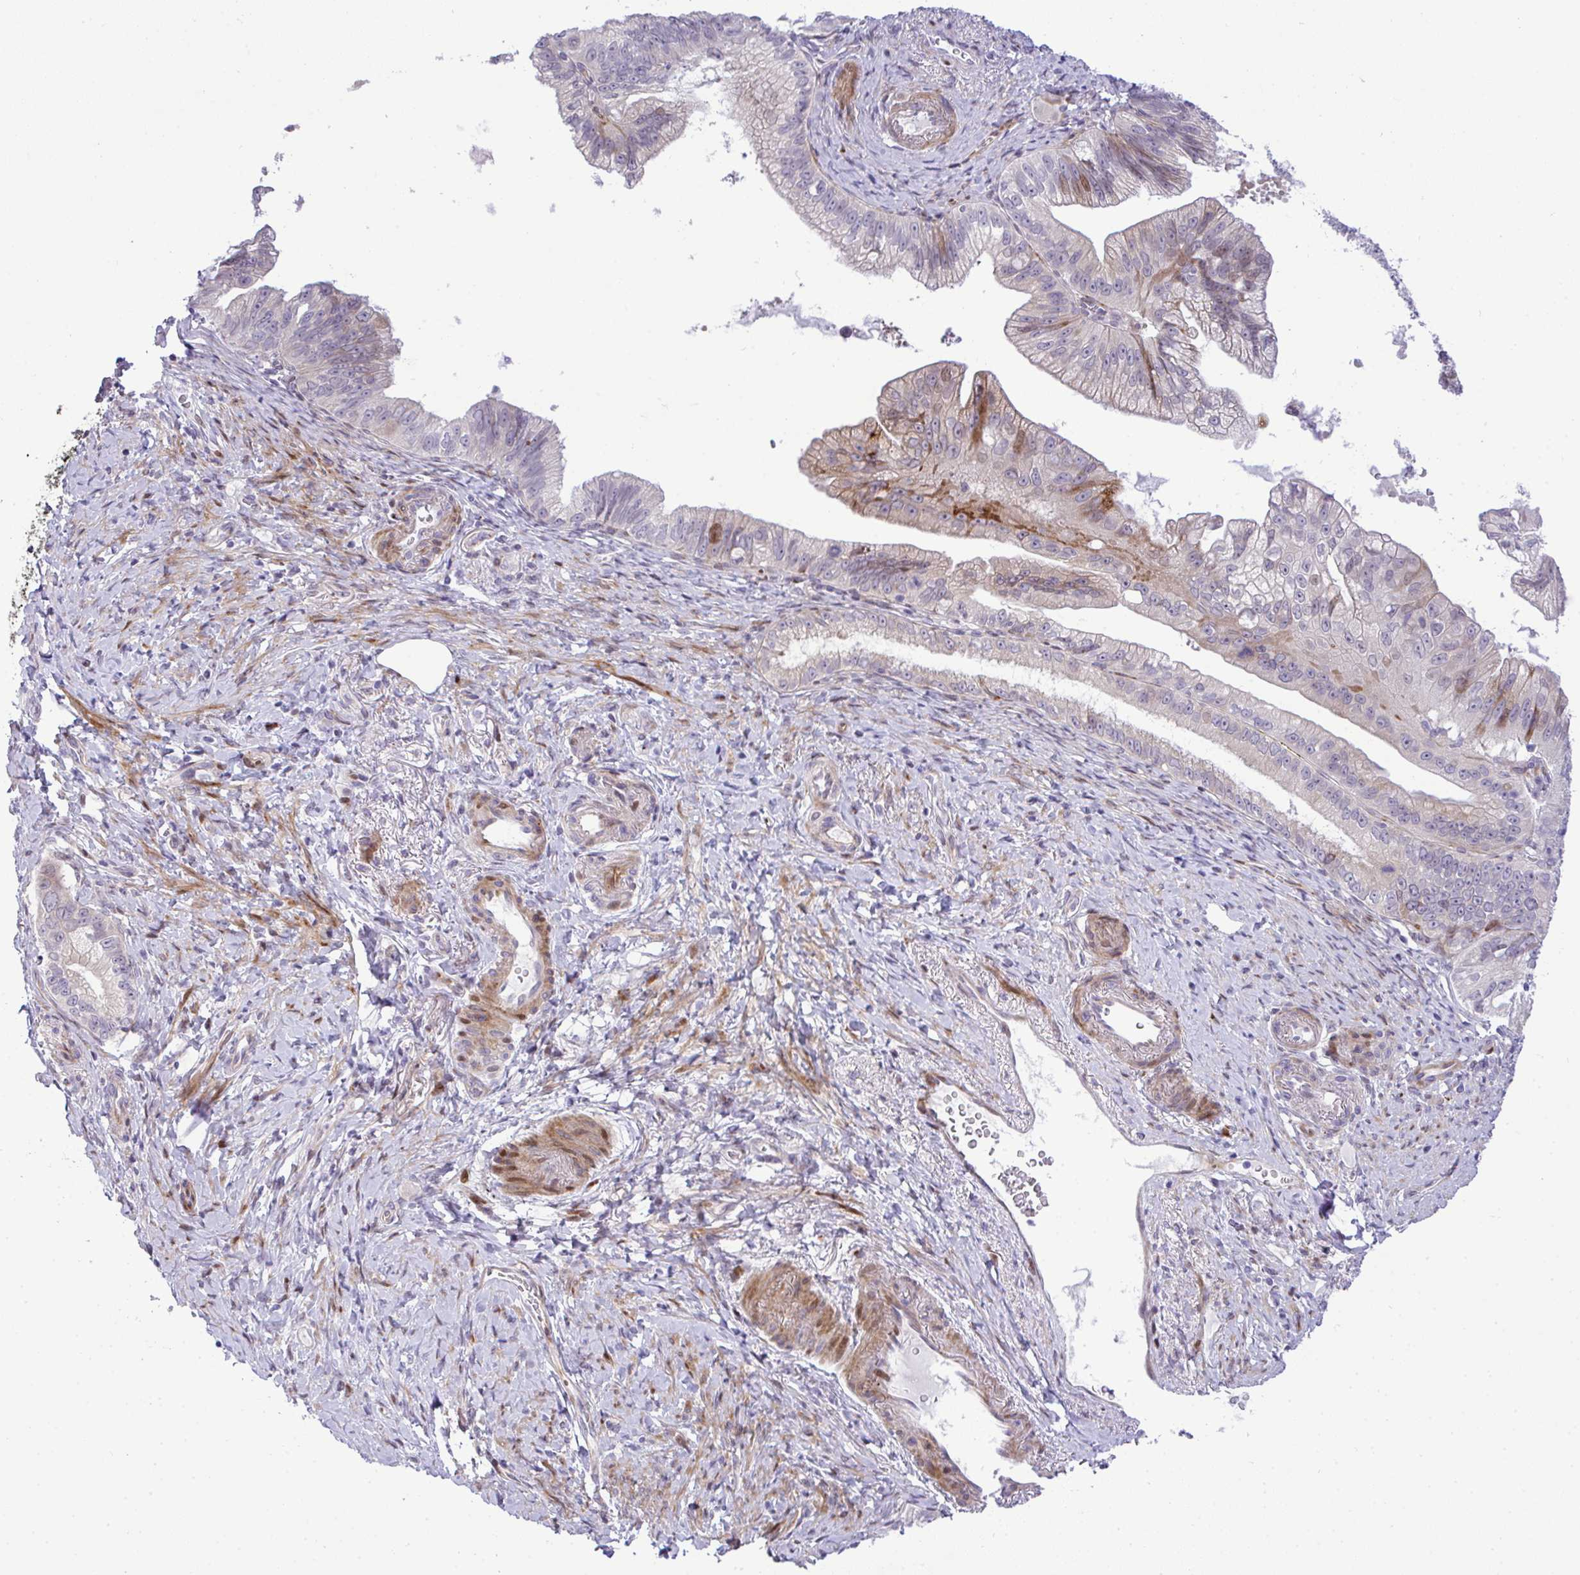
{"staining": {"intensity": "moderate", "quantity": "<25%", "location": "cytoplasmic/membranous,nuclear"}, "tissue": "pancreatic cancer", "cell_type": "Tumor cells", "image_type": "cancer", "snomed": [{"axis": "morphology", "description": "Adenocarcinoma, NOS"}, {"axis": "topography", "description": "Pancreas"}], "caption": "A brown stain shows moderate cytoplasmic/membranous and nuclear staining of a protein in human pancreatic cancer (adenocarcinoma) tumor cells.", "gene": "CASTOR2", "patient": {"sex": "male", "age": 70}}